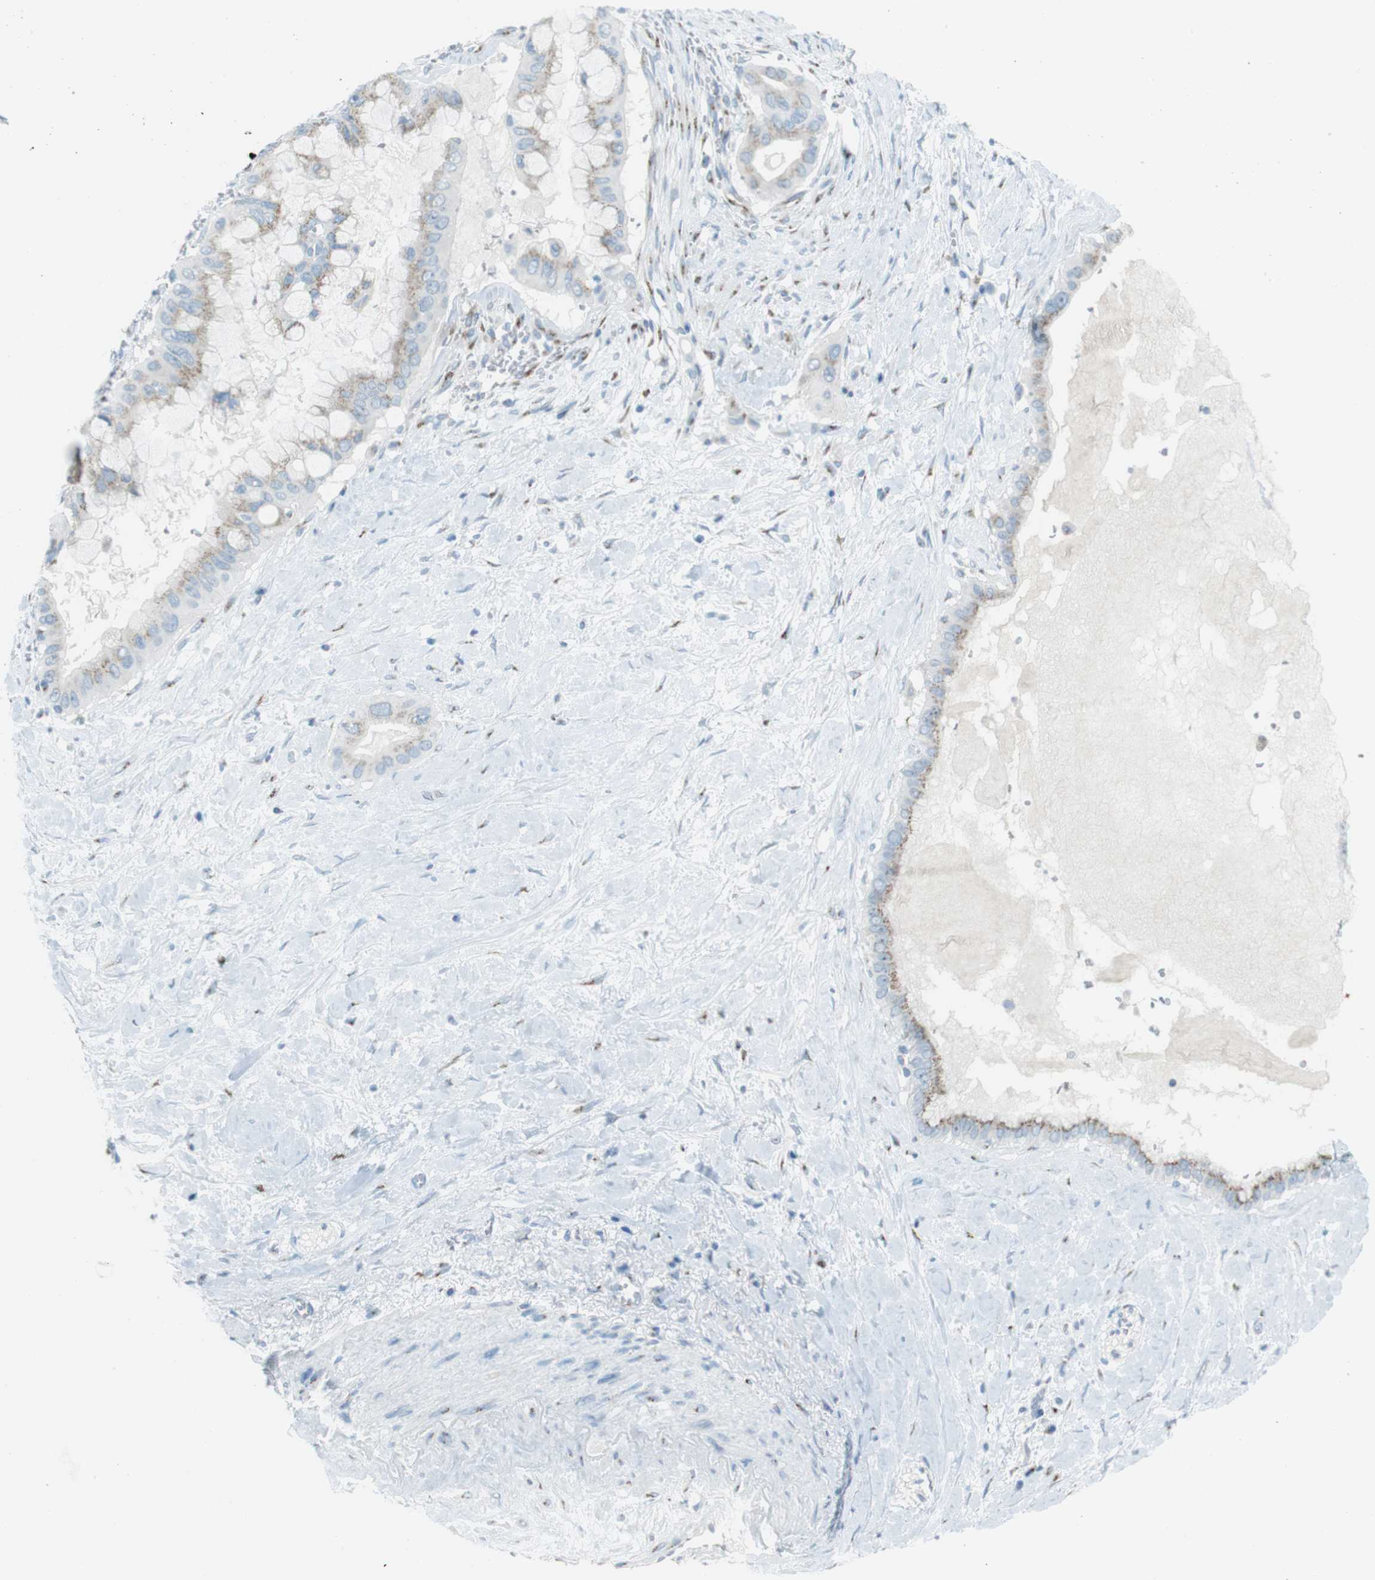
{"staining": {"intensity": "weak", "quantity": ">75%", "location": "cytoplasmic/membranous"}, "tissue": "pancreatic cancer", "cell_type": "Tumor cells", "image_type": "cancer", "snomed": [{"axis": "morphology", "description": "Adenocarcinoma, NOS"}, {"axis": "topography", "description": "Pancreas"}], "caption": "This is an image of IHC staining of pancreatic adenocarcinoma, which shows weak expression in the cytoplasmic/membranous of tumor cells.", "gene": "TXNDC15", "patient": {"sex": "male", "age": 55}}